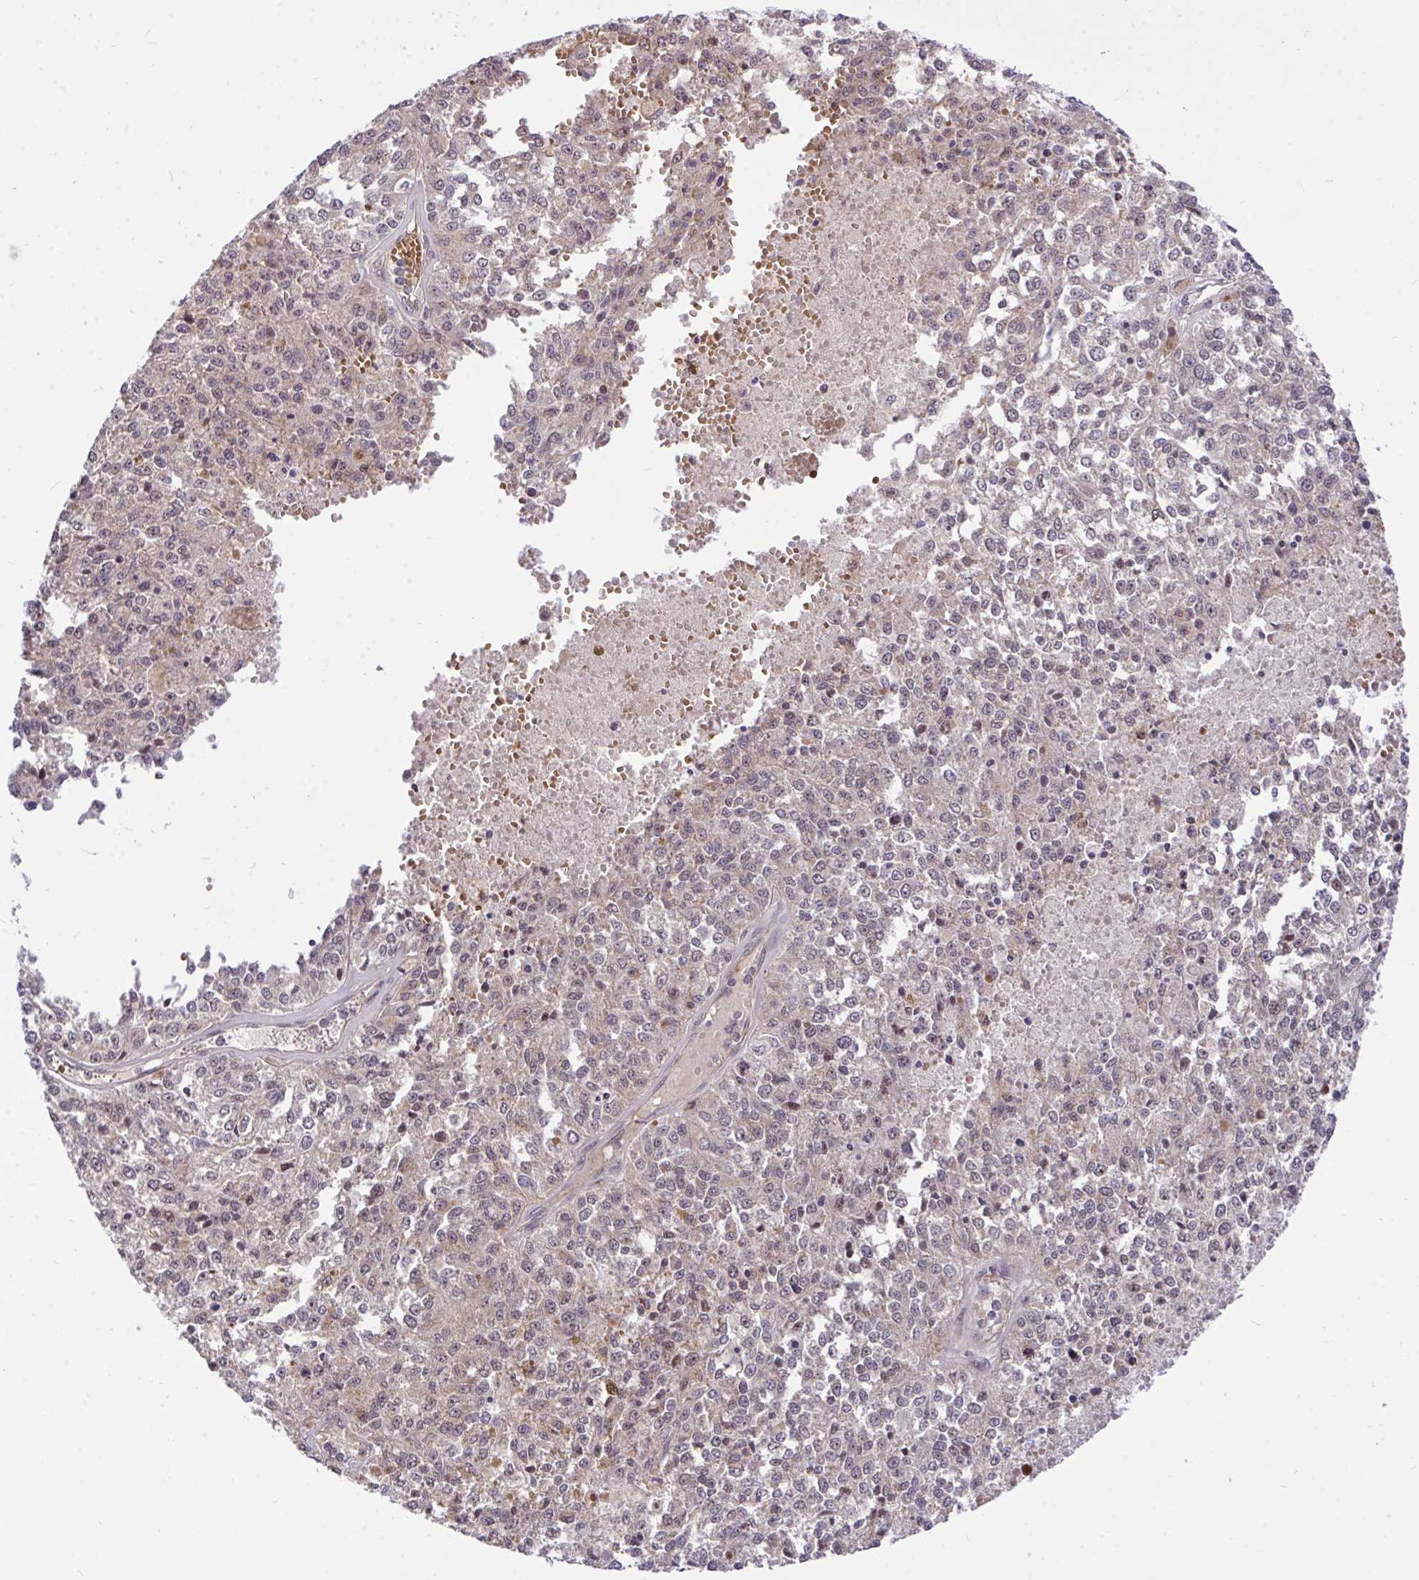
{"staining": {"intensity": "negative", "quantity": "none", "location": "none"}, "tissue": "melanoma", "cell_type": "Tumor cells", "image_type": "cancer", "snomed": [{"axis": "morphology", "description": "Malignant melanoma, Metastatic site"}, {"axis": "topography", "description": "Lymph node"}], "caption": "High power microscopy photomicrograph of an immunohistochemistry micrograph of malignant melanoma (metastatic site), revealing no significant expression in tumor cells.", "gene": "PPP1CA", "patient": {"sex": "female", "age": 64}}